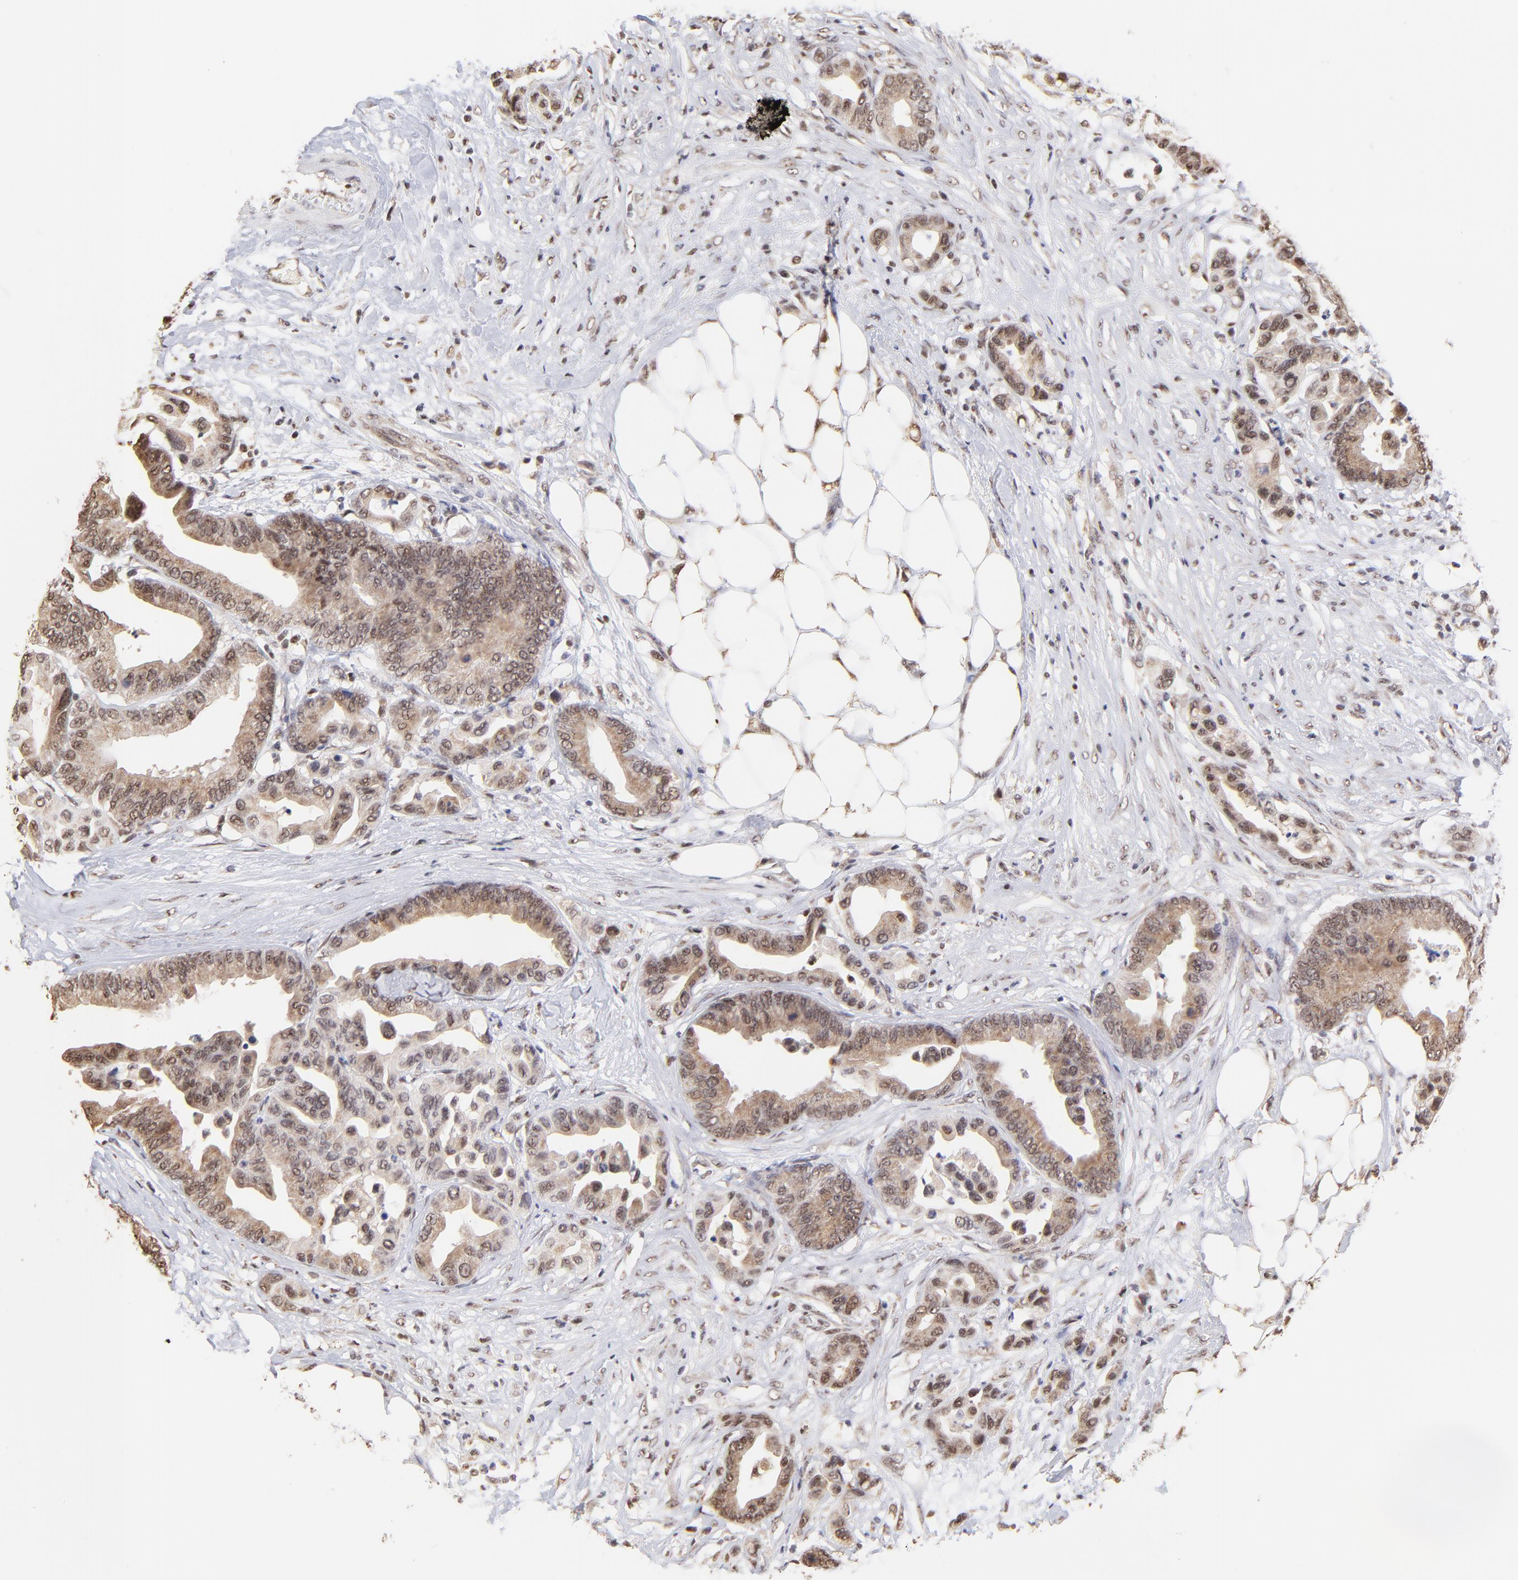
{"staining": {"intensity": "weak", "quantity": ">75%", "location": "cytoplasmic/membranous,nuclear"}, "tissue": "colorectal cancer", "cell_type": "Tumor cells", "image_type": "cancer", "snomed": [{"axis": "morphology", "description": "Adenocarcinoma, NOS"}, {"axis": "topography", "description": "Colon"}], "caption": "Tumor cells display weak cytoplasmic/membranous and nuclear expression in about >75% of cells in colorectal cancer. (Stains: DAB in brown, nuclei in blue, Microscopy: brightfield microscopy at high magnification).", "gene": "ZNF670", "patient": {"sex": "male", "age": 82}}